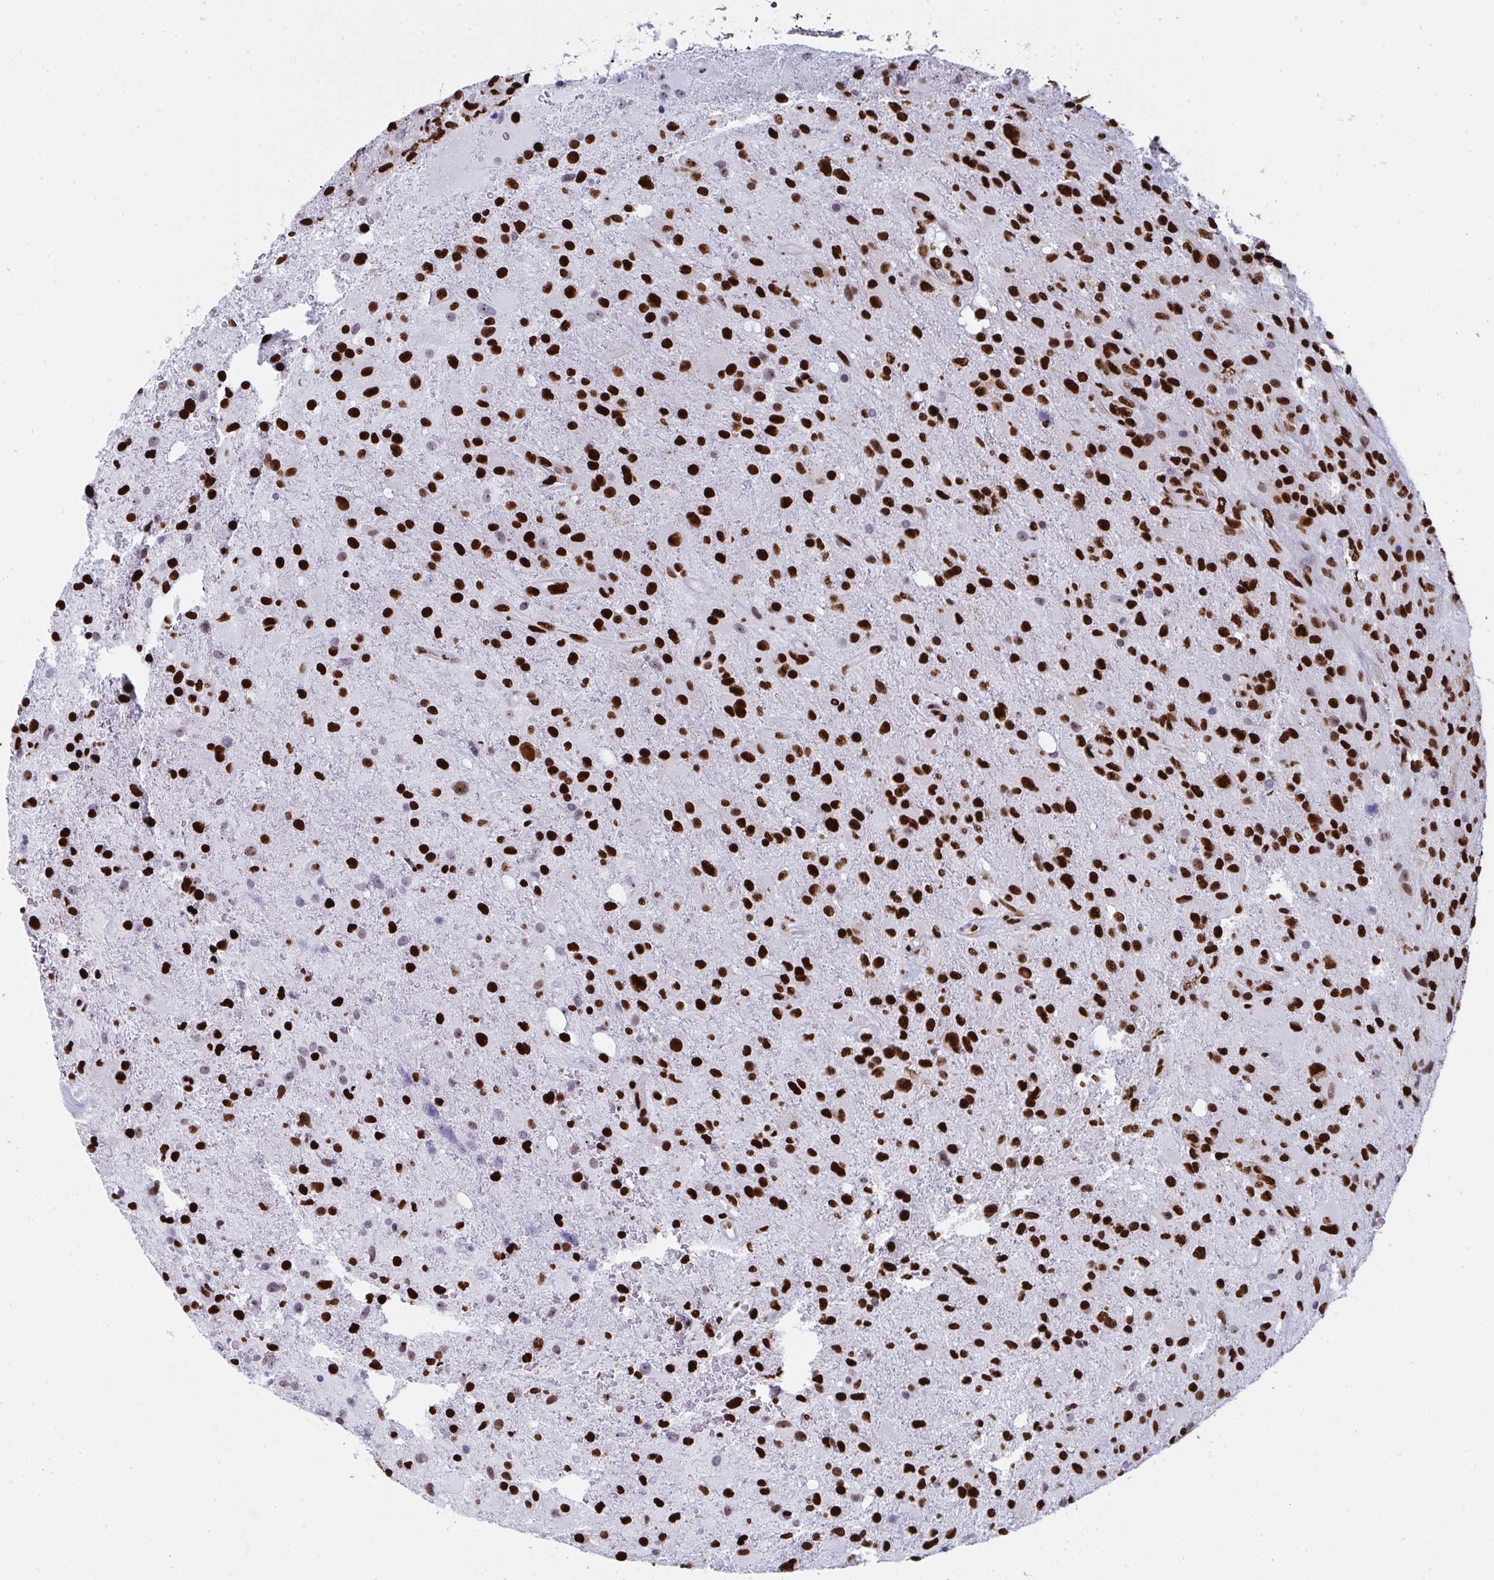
{"staining": {"intensity": "strong", "quantity": ">75%", "location": "nuclear"}, "tissue": "glioma", "cell_type": "Tumor cells", "image_type": "cancer", "snomed": [{"axis": "morphology", "description": "Glioma, malignant, High grade"}, {"axis": "topography", "description": "Brain"}], "caption": "Malignant high-grade glioma was stained to show a protein in brown. There is high levels of strong nuclear expression in about >75% of tumor cells.", "gene": "GAR1", "patient": {"sex": "male", "age": 53}}